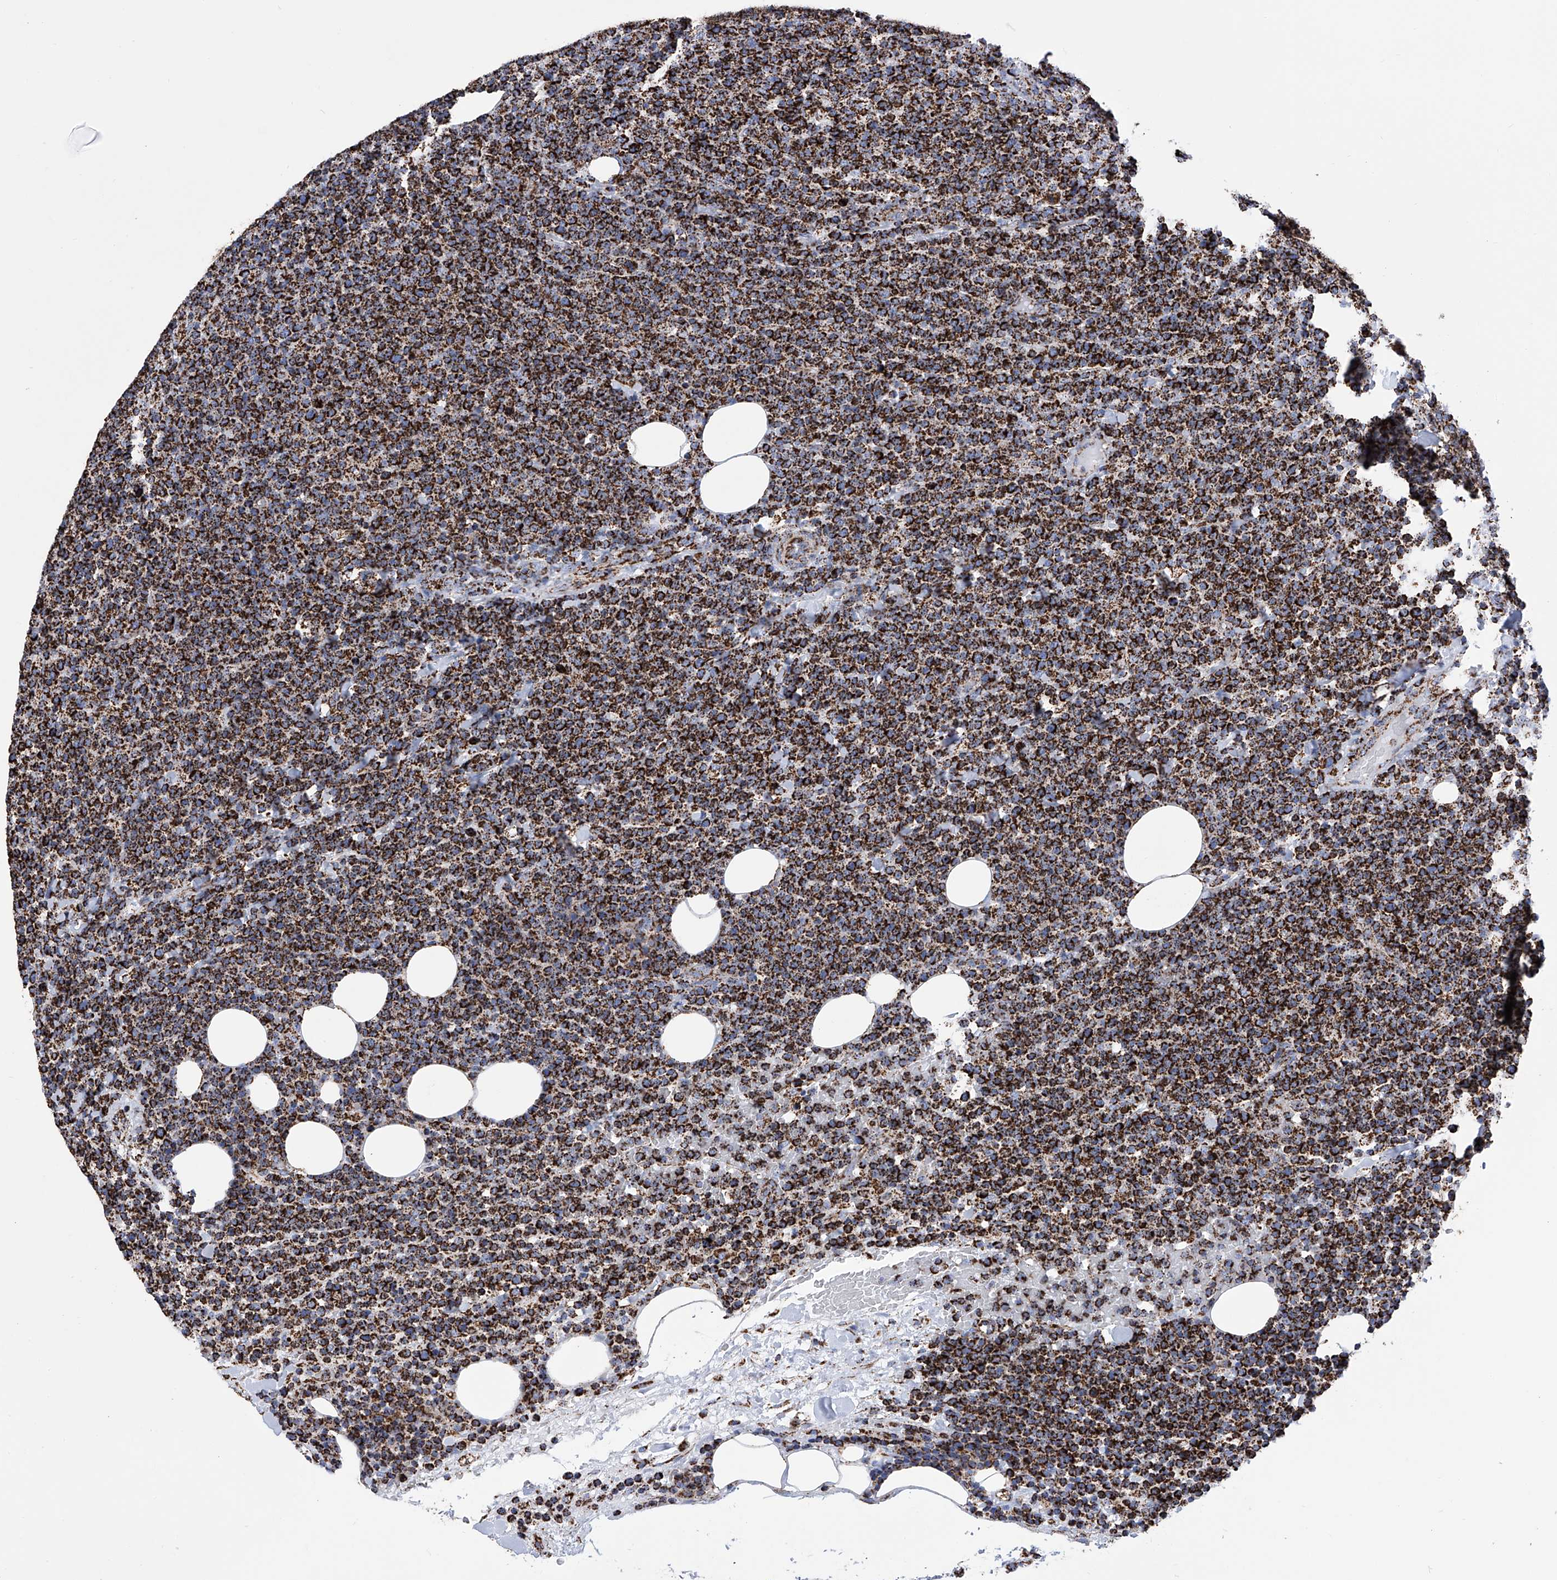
{"staining": {"intensity": "strong", "quantity": ">75%", "location": "cytoplasmic/membranous"}, "tissue": "lymphoma", "cell_type": "Tumor cells", "image_type": "cancer", "snomed": [{"axis": "morphology", "description": "Malignant lymphoma, non-Hodgkin's type, High grade"}, {"axis": "topography", "description": "Lymph node"}], "caption": "A brown stain labels strong cytoplasmic/membranous positivity of a protein in human lymphoma tumor cells. Immunohistochemistry (ihc) stains the protein of interest in brown and the nuclei are stained blue.", "gene": "ATP5PF", "patient": {"sex": "male", "age": 61}}